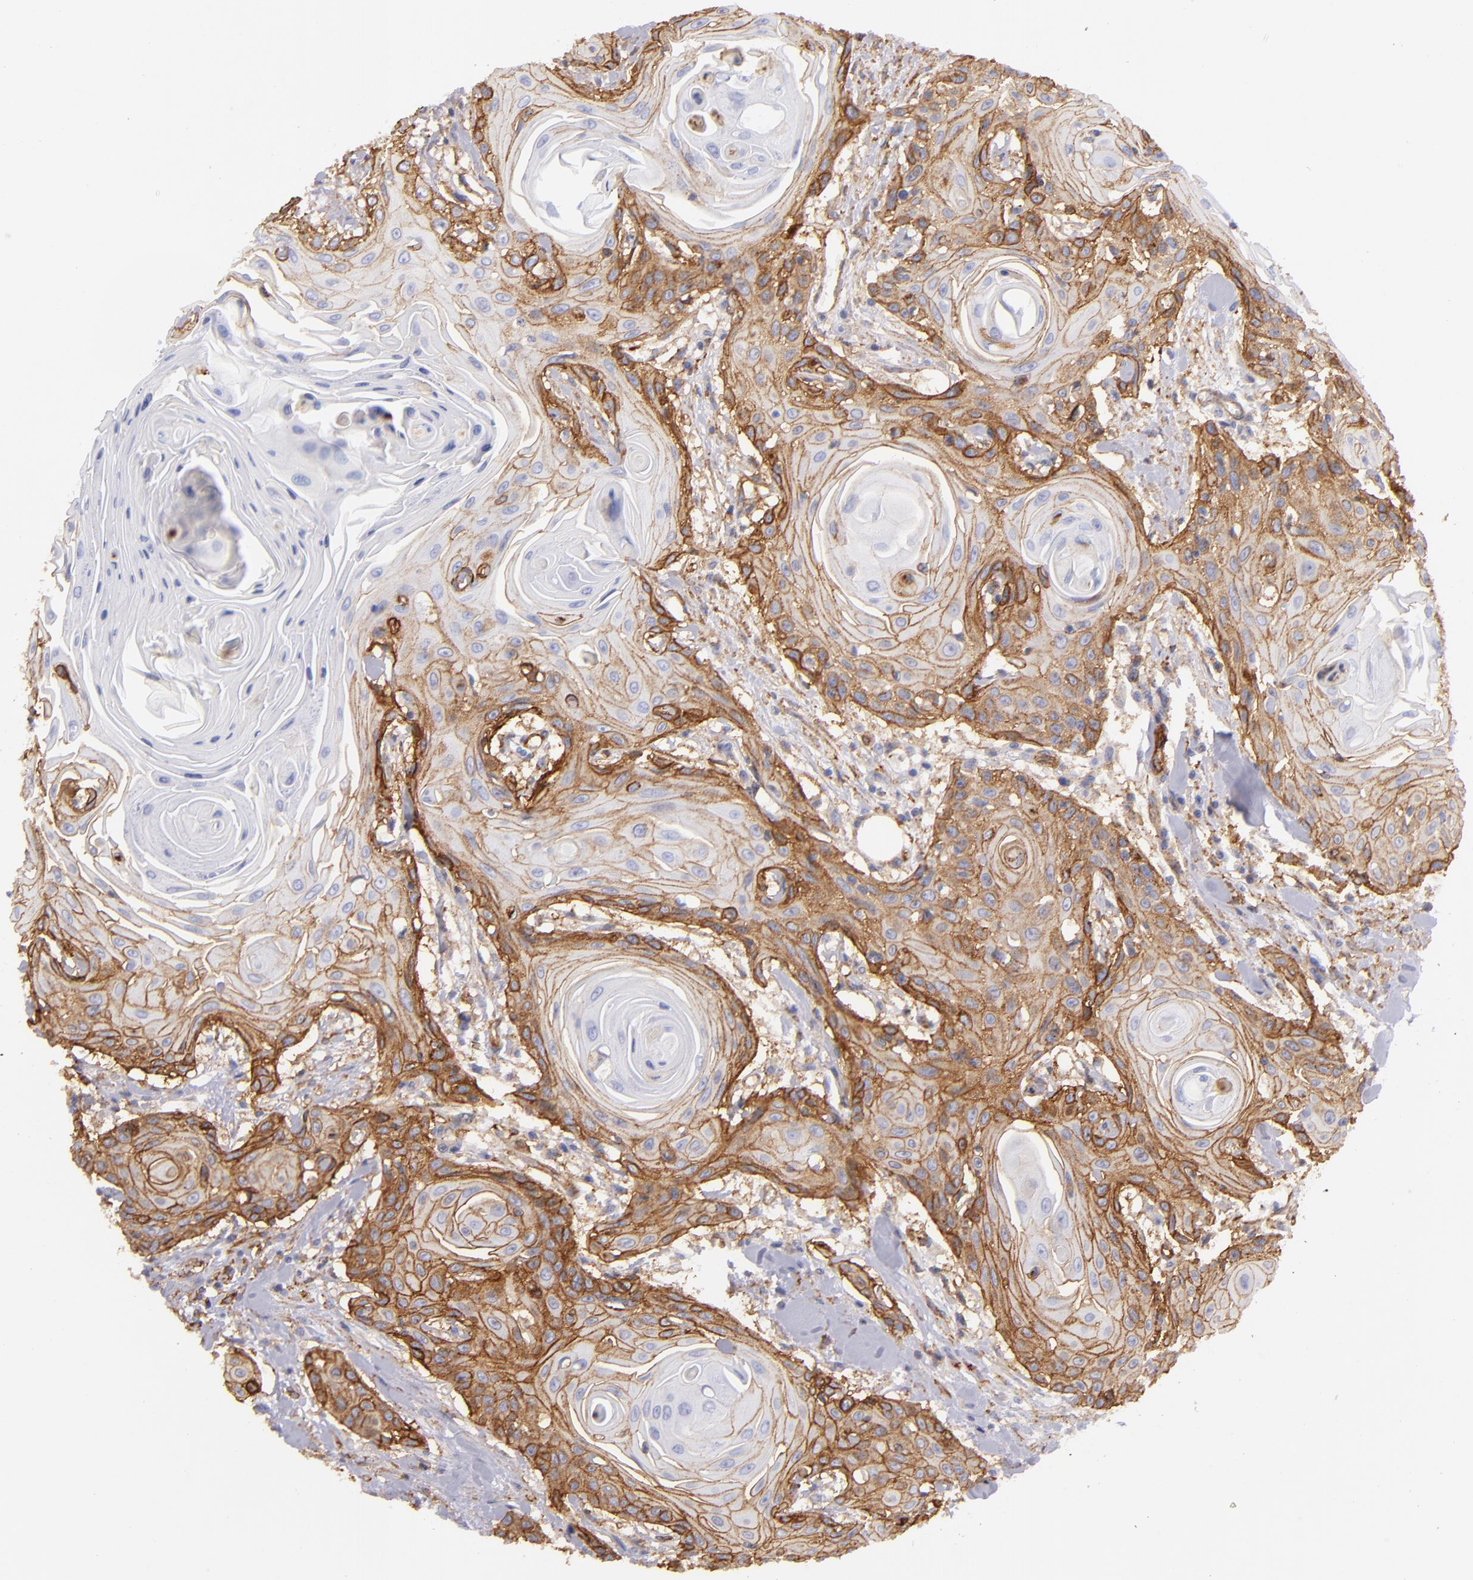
{"staining": {"intensity": "moderate", "quantity": "25%-75%", "location": "cytoplasmic/membranous"}, "tissue": "head and neck cancer", "cell_type": "Tumor cells", "image_type": "cancer", "snomed": [{"axis": "morphology", "description": "Squamous cell carcinoma, NOS"}, {"axis": "morphology", "description": "Squamous cell carcinoma, metastatic, NOS"}, {"axis": "topography", "description": "Lymph node"}, {"axis": "topography", "description": "Salivary gland"}, {"axis": "topography", "description": "Head-Neck"}], "caption": "Protein analysis of metastatic squamous cell carcinoma (head and neck) tissue shows moderate cytoplasmic/membranous positivity in approximately 25%-75% of tumor cells. (DAB IHC with brightfield microscopy, high magnification).", "gene": "CD151", "patient": {"sex": "female", "age": 74}}